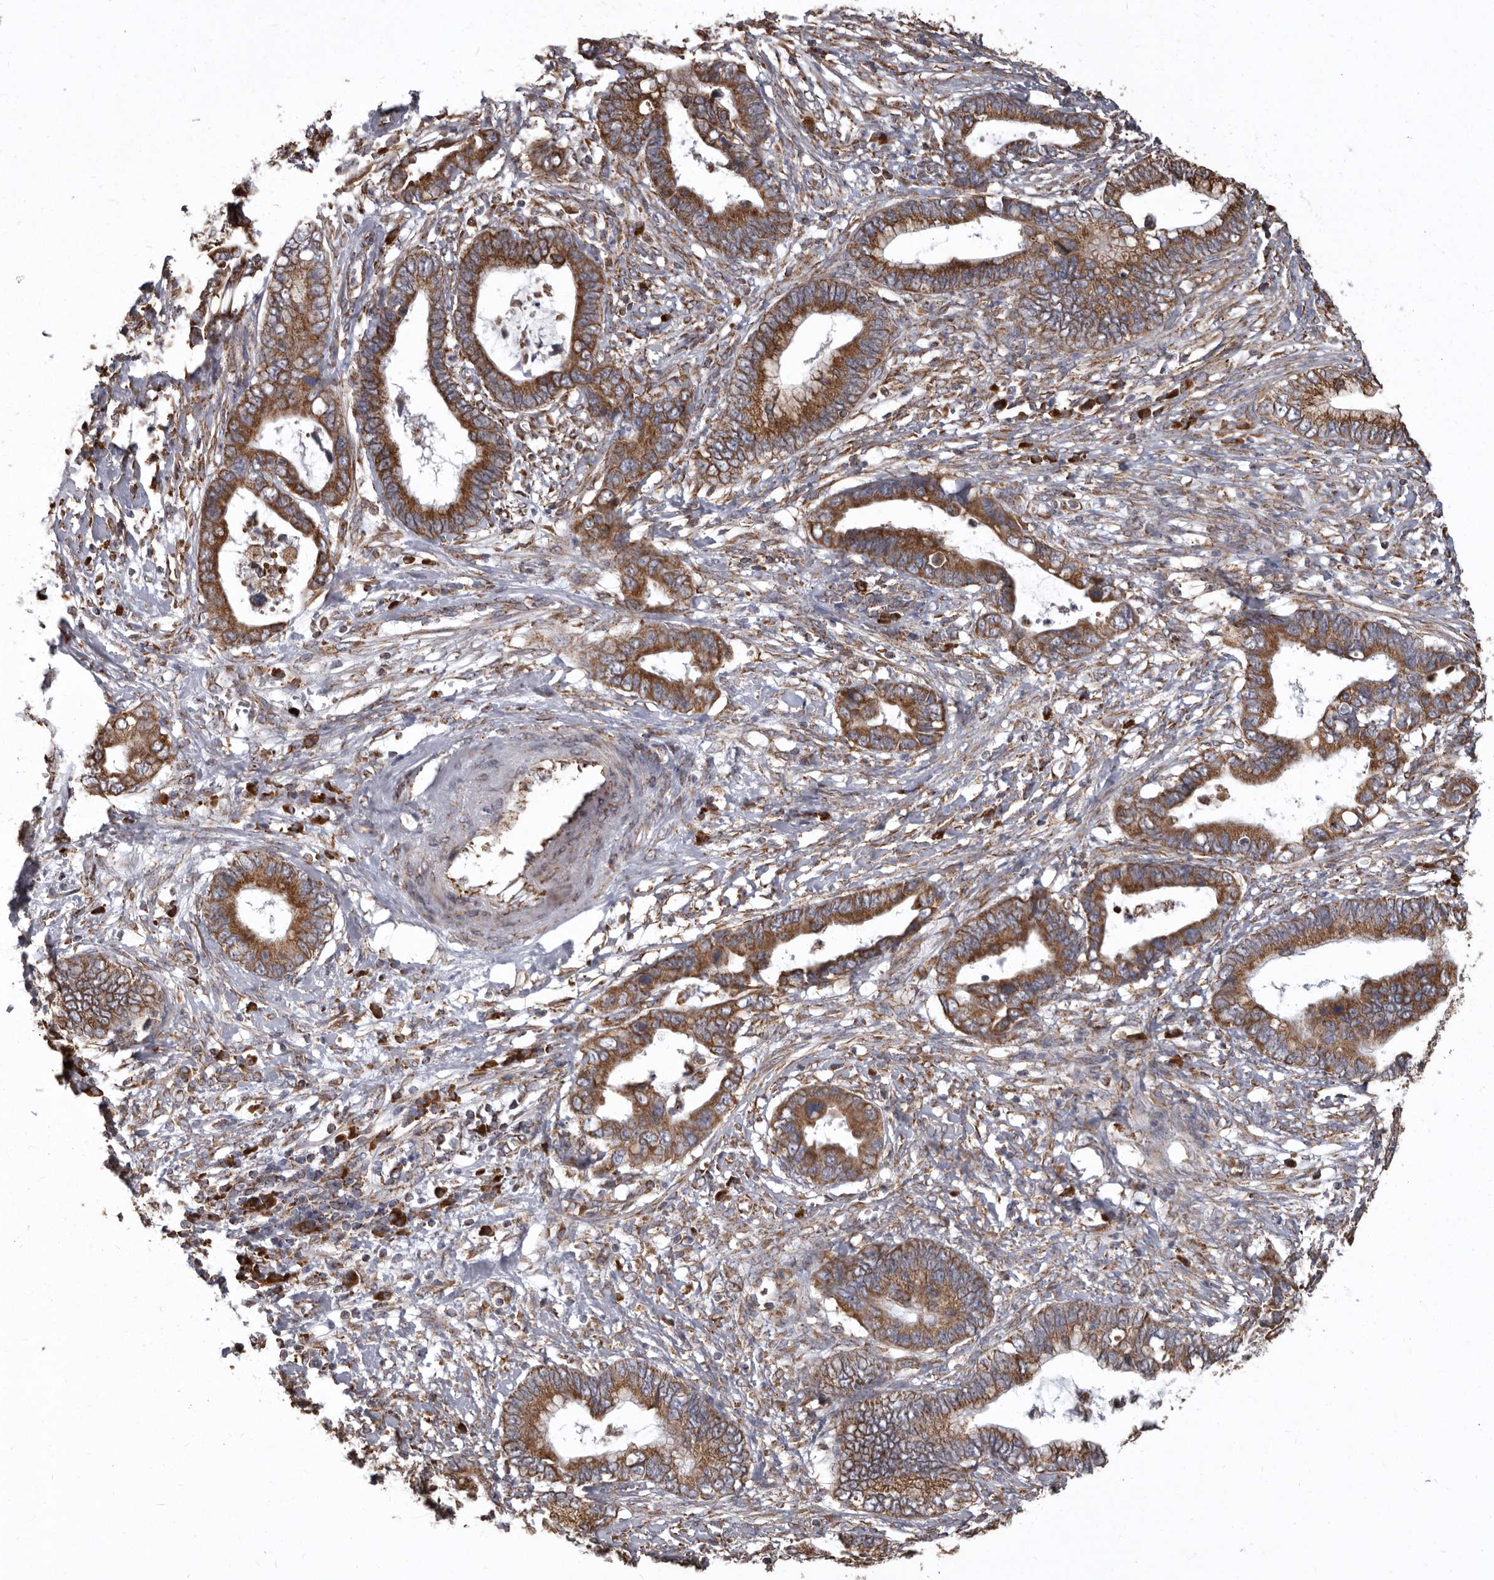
{"staining": {"intensity": "moderate", "quantity": ">75%", "location": "cytoplasmic/membranous"}, "tissue": "cervical cancer", "cell_type": "Tumor cells", "image_type": "cancer", "snomed": [{"axis": "morphology", "description": "Adenocarcinoma, NOS"}, {"axis": "topography", "description": "Cervix"}], "caption": "The micrograph demonstrates immunohistochemical staining of adenocarcinoma (cervical). There is moderate cytoplasmic/membranous staining is seen in approximately >75% of tumor cells.", "gene": "CDK5RAP3", "patient": {"sex": "female", "age": 44}}